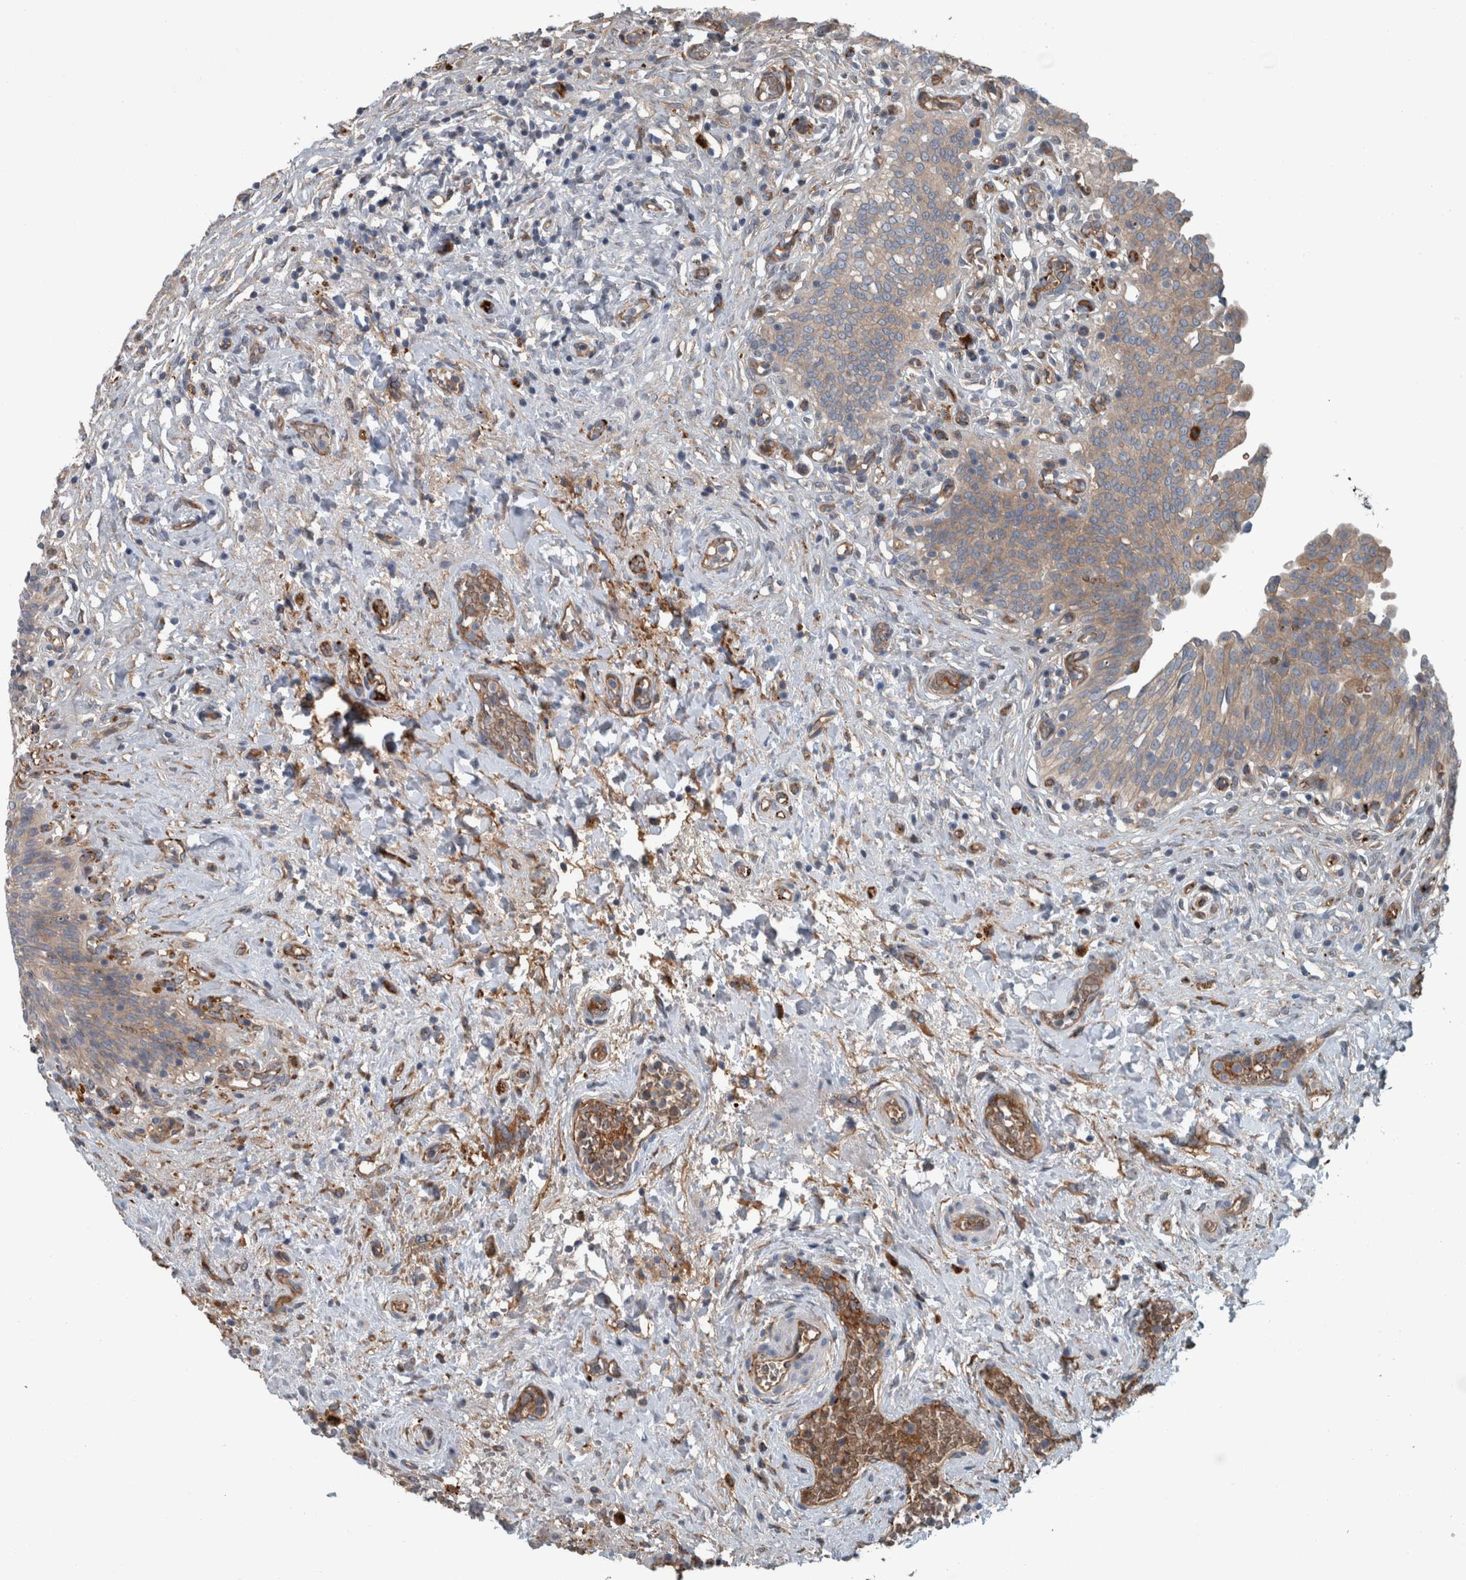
{"staining": {"intensity": "strong", "quantity": ">75%", "location": "cytoplasmic/membranous"}, "tissue": "urinary bladder", "cell_type": "Urothelial cells", "image_type": "normal", "snomed": [{"axis": "morphology", "description": "Urothelial carcinoma, High grade"}, {"axis": "topography", "description": "Urinary bladder"}], "caption": "This micrograph exhibits IHC staining of unremarkable urinary bladder, with high strong cytoplasmic/membranous expression in about >75% of urothelial cells.", "gene": "GLT8D2", "patient": {"sex": "male", "age": 46}}